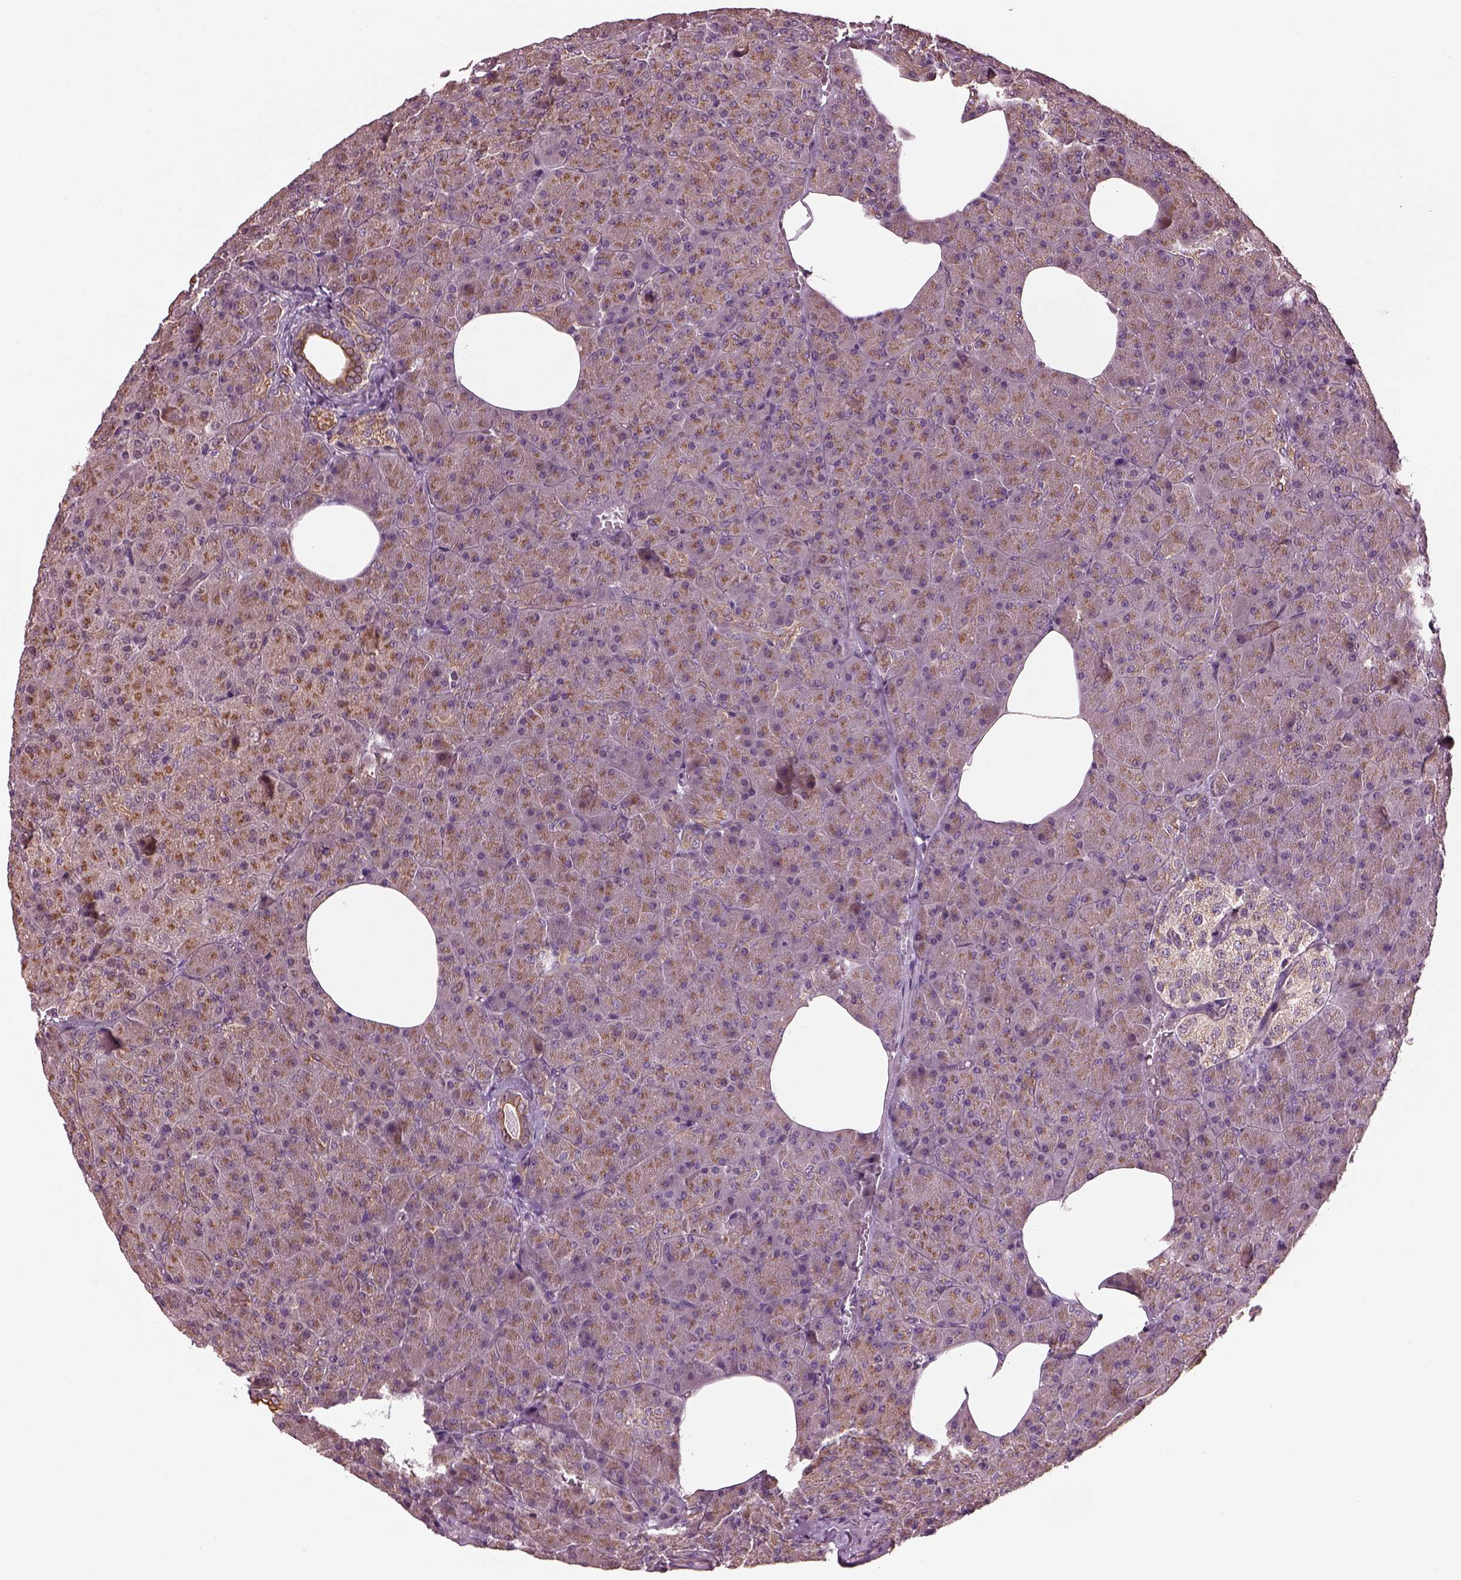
{"staining": {"intensity": "moderate", "quantity": "25%-75%", "location": "cytoplasmic/membranous"}, "tissue": "pancreas", "cell_type": "Exocrine glandular cells", "image_type": "normal", "snomed": [{"axis": "morphology", "description": "Normal tissue, NOS"}, {"axis": "topography", "description": "Pancreas"}], "caption": "The image shows immunohistochemical staining of benign pancreas. There is moderate cytoplasmic/membranous staining is appreciated in about 25%-75% of exocrine glandular cells. Using DAB (3,3'-diaminobenzidine) (brown) and hematoxylin (blue) stains, captured at high magnification using brightfield microscopy.", "gene": "RUFY3", "patient": {"sex": "female", "age": 45}}